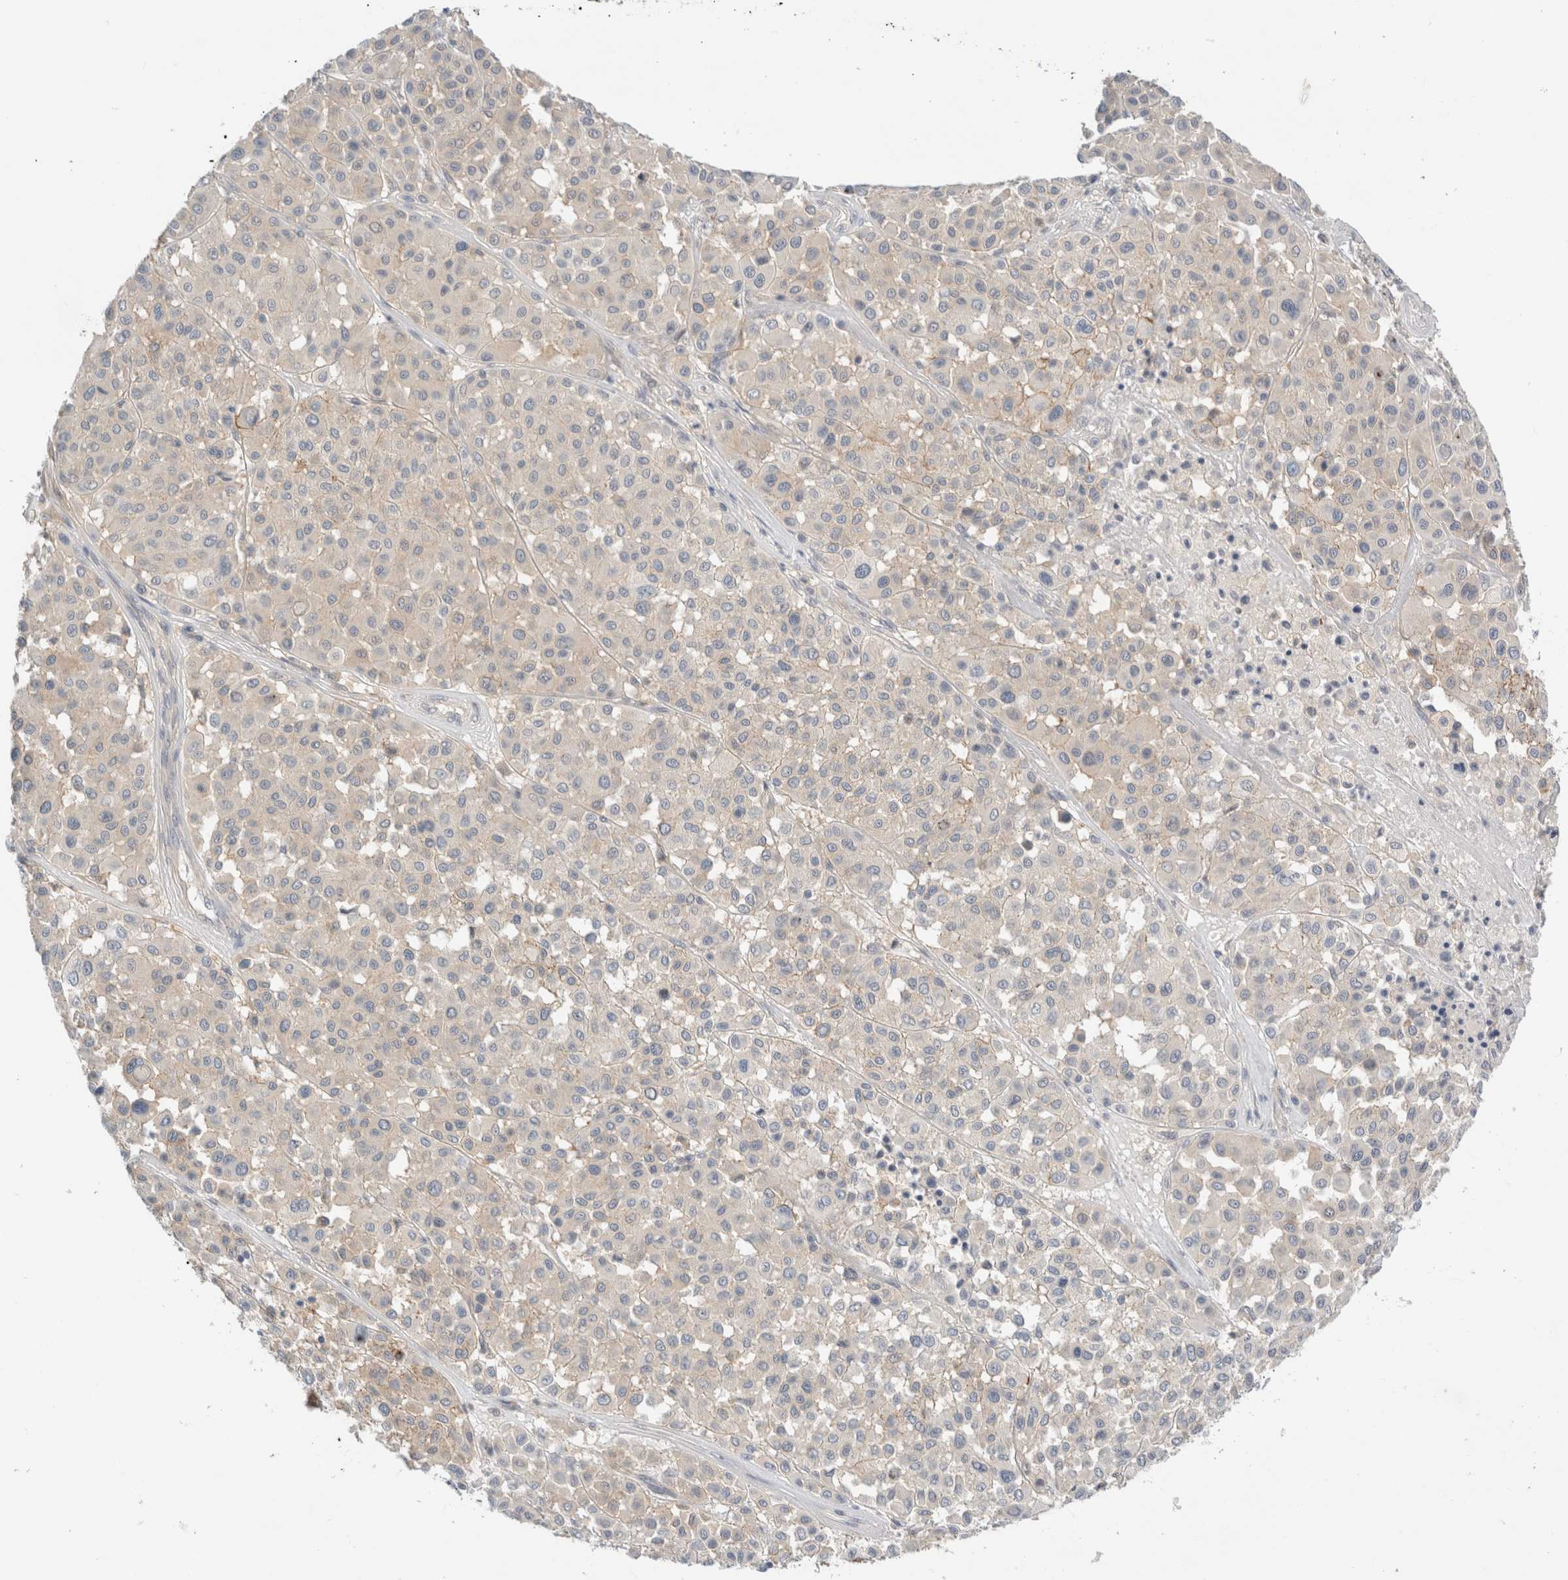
{"staining": {"intensity": "weak", "quantity": "<25%", "location": "cytoplasmic/membranous"}, "tissue": "melanoma", "cell_type": "Tumor cells", "image_type": "cancer", "snomed": [{"axis": "morphology", "description": "Malignant melanoma, Metastatic site"}, {"axis": "topography", "description": "Soft tissue"}], "caption": "Tumor cells are negative for protein expression in human malignant melanoma (metastatic site).", "gene": "SDR16C5", "patient": {"sex": "male", "age": 41}}